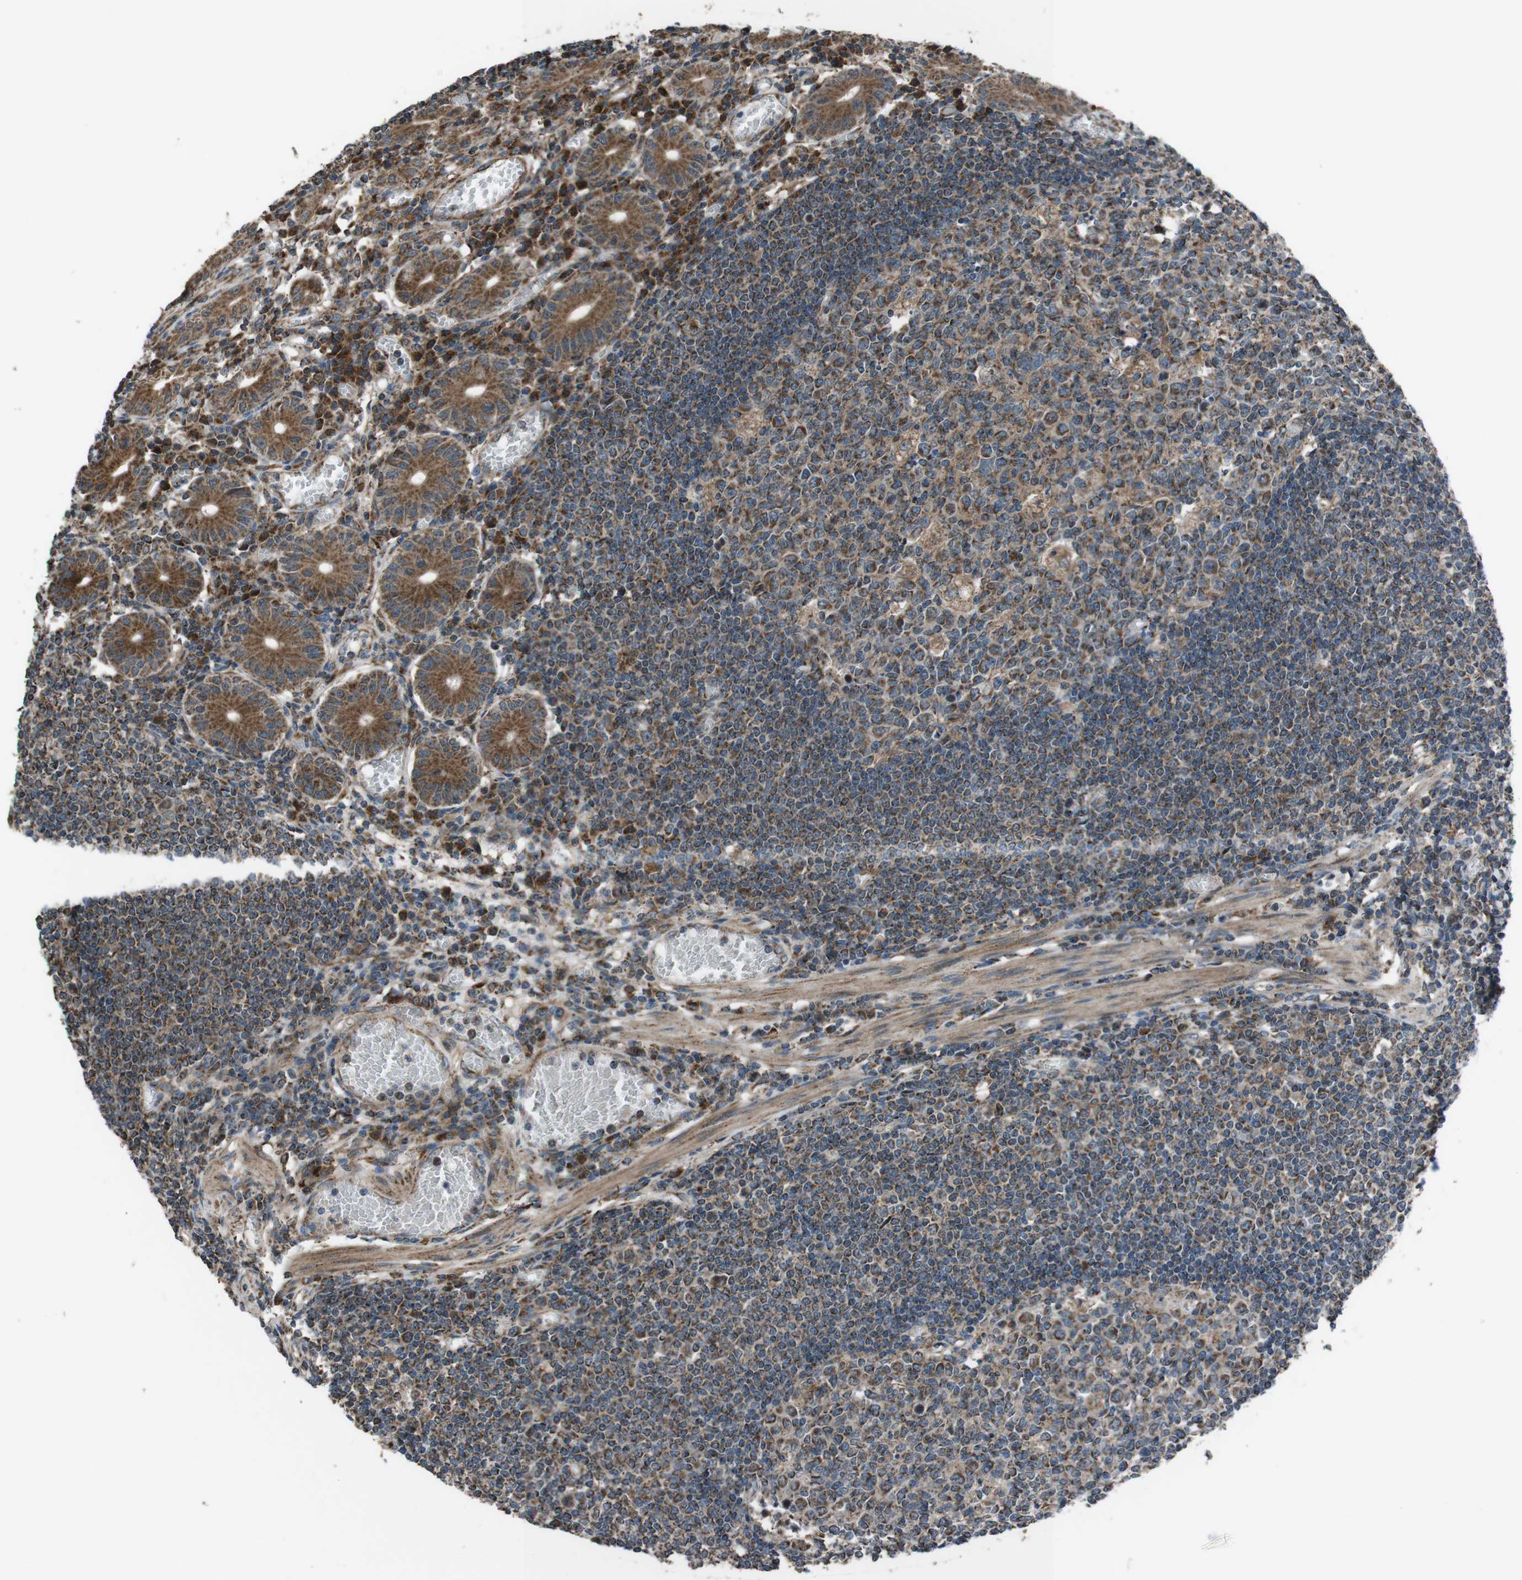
{"staining": {"intensity": "strong", "quantity": ">75%", "location": "cytoplasmic/membranous"}, "tissue": "small intestine", "cell_type": "Glandular cells", "image_type": "normal", "snomed": [{"axis": "morphology", "description": "Normal tissue, NOS"}, {"axis": "morphology", "description": "Cystadenocarcinoma, serous, Metastatic site"}, {"axis": "topography", "description": "Small intestine"}], "caption": "Protein staining demonstrates strong cytoplasmic/membranous positivity in approximately >75% of glandular cells in normal small intestine.", "gene": "GIMAP8", "patient": {"sex": "female", "age": 61}}